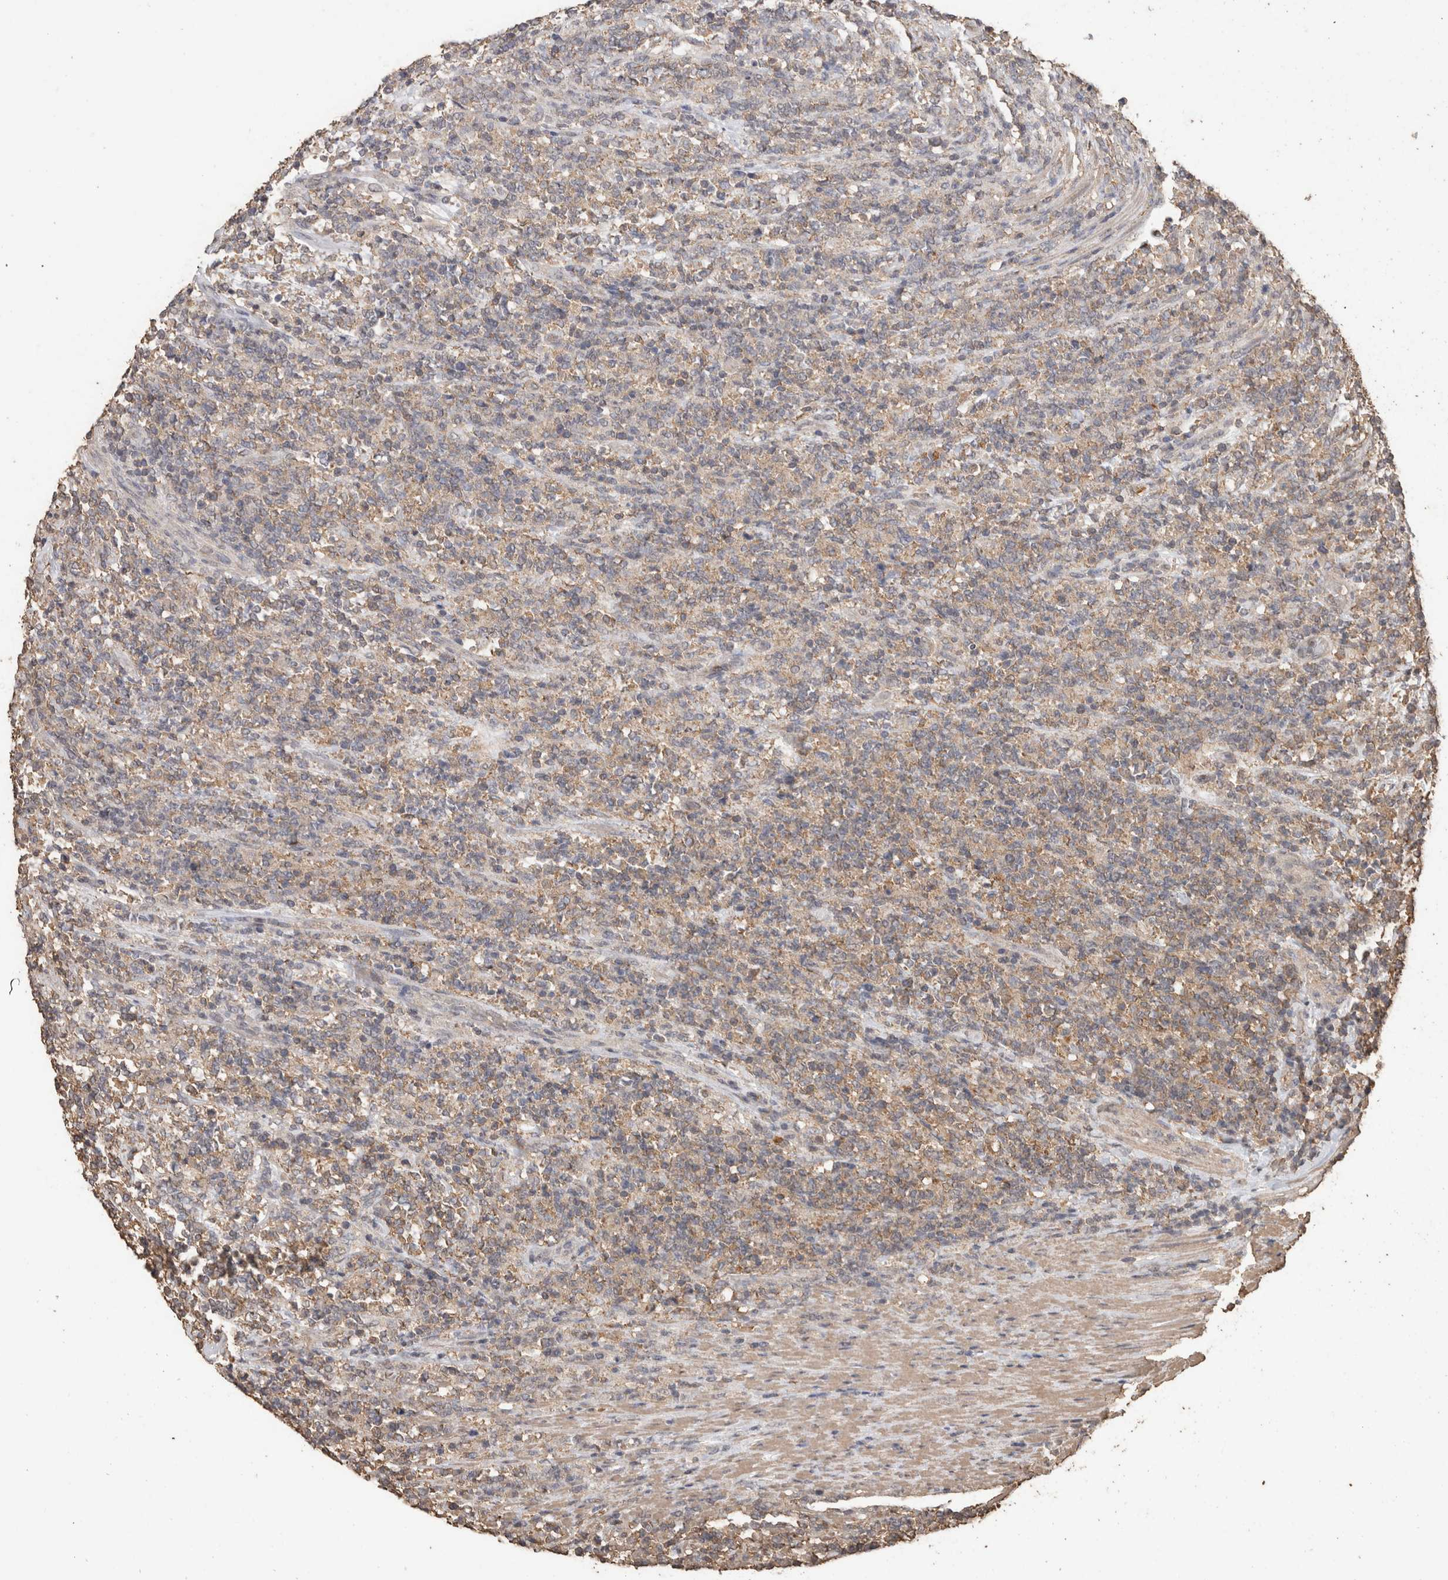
{"staining": {"intensity": "weak", "quantity": "<25%", "location": "cytoplasmic/membranous"}, "tissue": "lymphoma", "cell_type": "Tumor cells", "image_type": "cancer", "snomed": [{"axis": "morphology", "description": "Malignant lymphoma, non-Hodgkin's type, High grade"}, {"axis": "topography", "description": "Soft tissue"}], "caption": "This is an immunohistochemistry micrograph of human lymphoma. There is no staining in tumor cells.", "gene": "CX3CL1", "patient": {"sex": "male", "age": 18}}